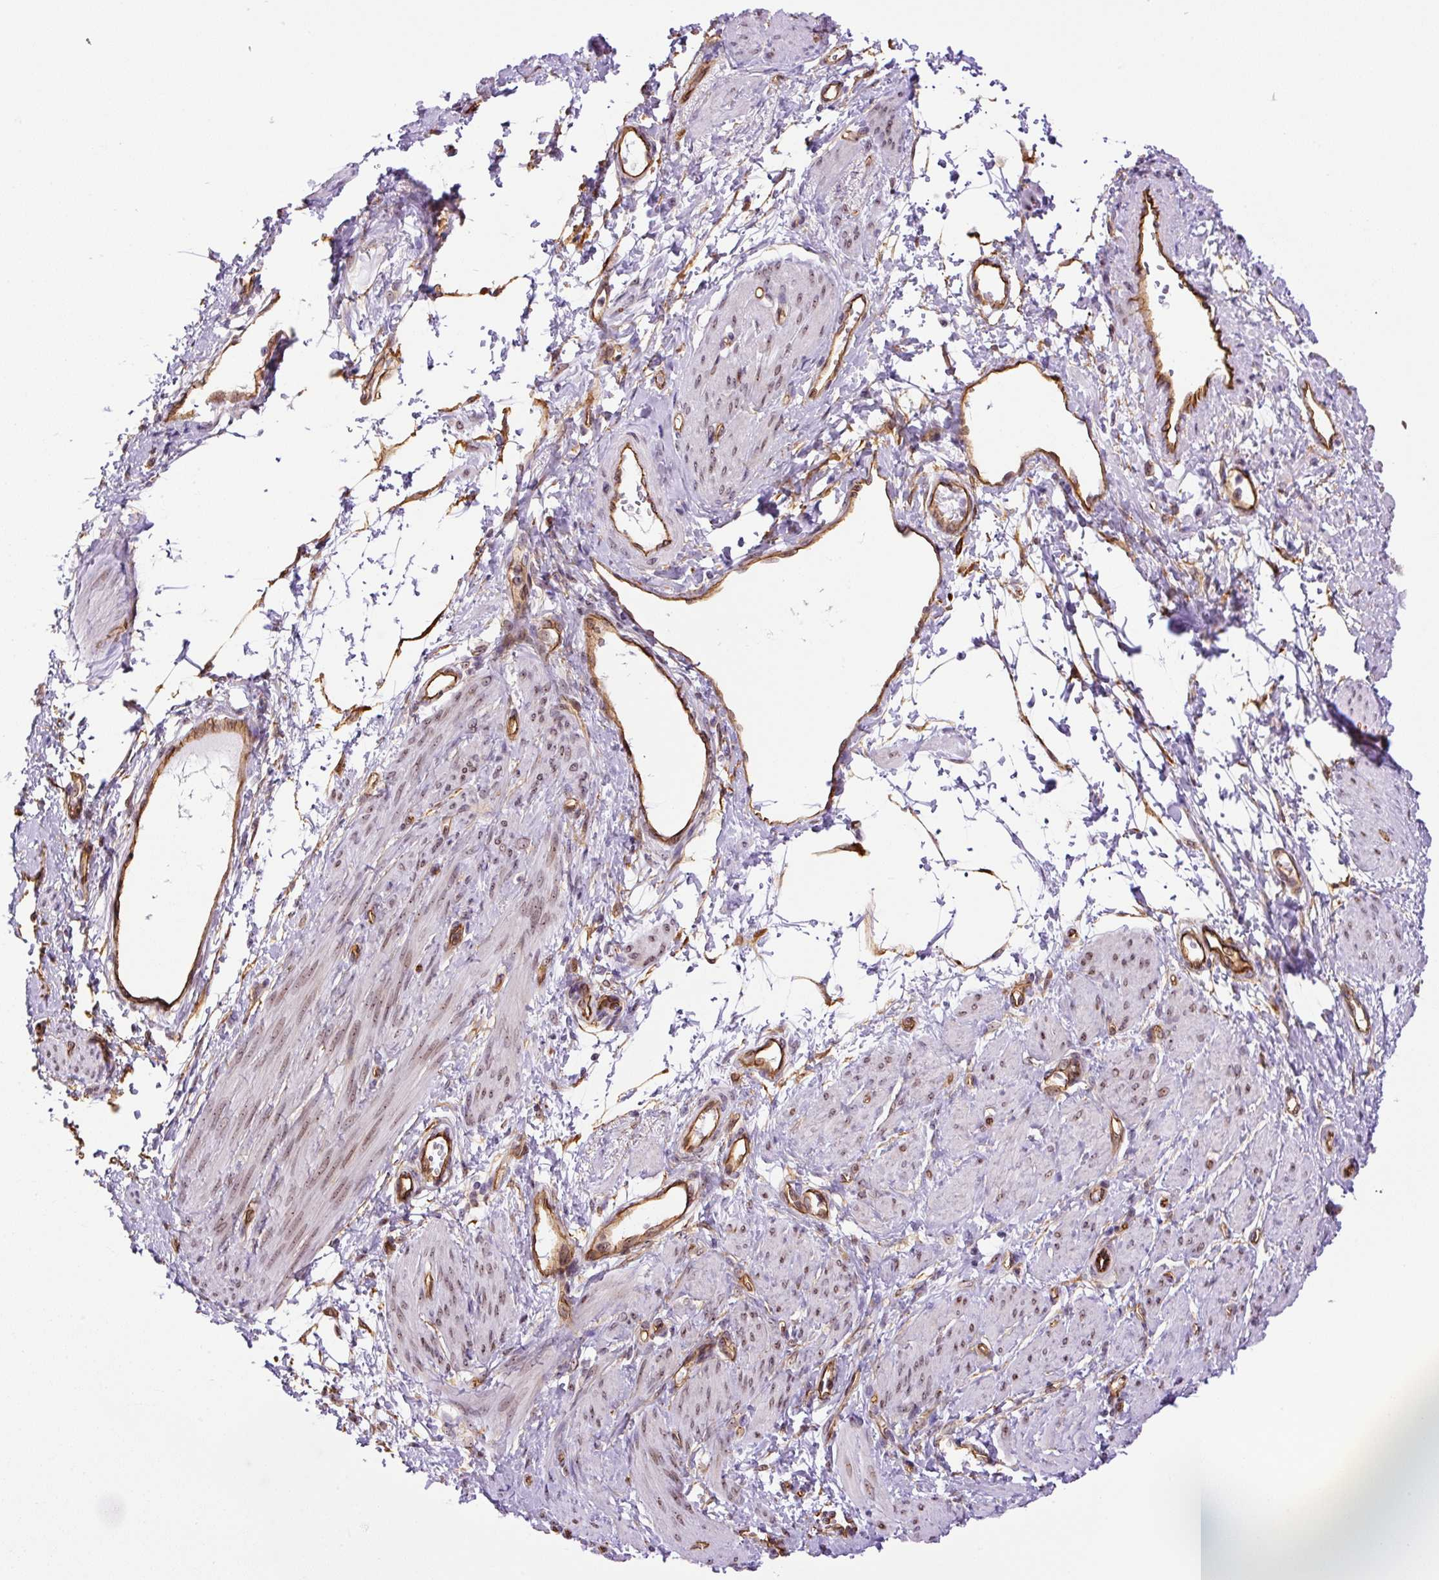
{"staining": {"intensity": "weak", "quantity": "<25%", "location": "nuclear"}, "tissue": "smooth muscle", "cell_type": "Smooth muscle cells", "image_type": "normal", "snomed": [{"axis": "morphology", "description": "Normal tissue, NOS"}, {"axis": "topography", "description": "Smooth muscle"}, {"axis": "topography", "description": "Uterus"}], "caption": "Micrograph shows no protein staining in smooth muscle cells of benign smooth muscle. Nuclei are stained in blue.", "gene": "MYO5C", "patient": {"sex": "female", "age": 39}}